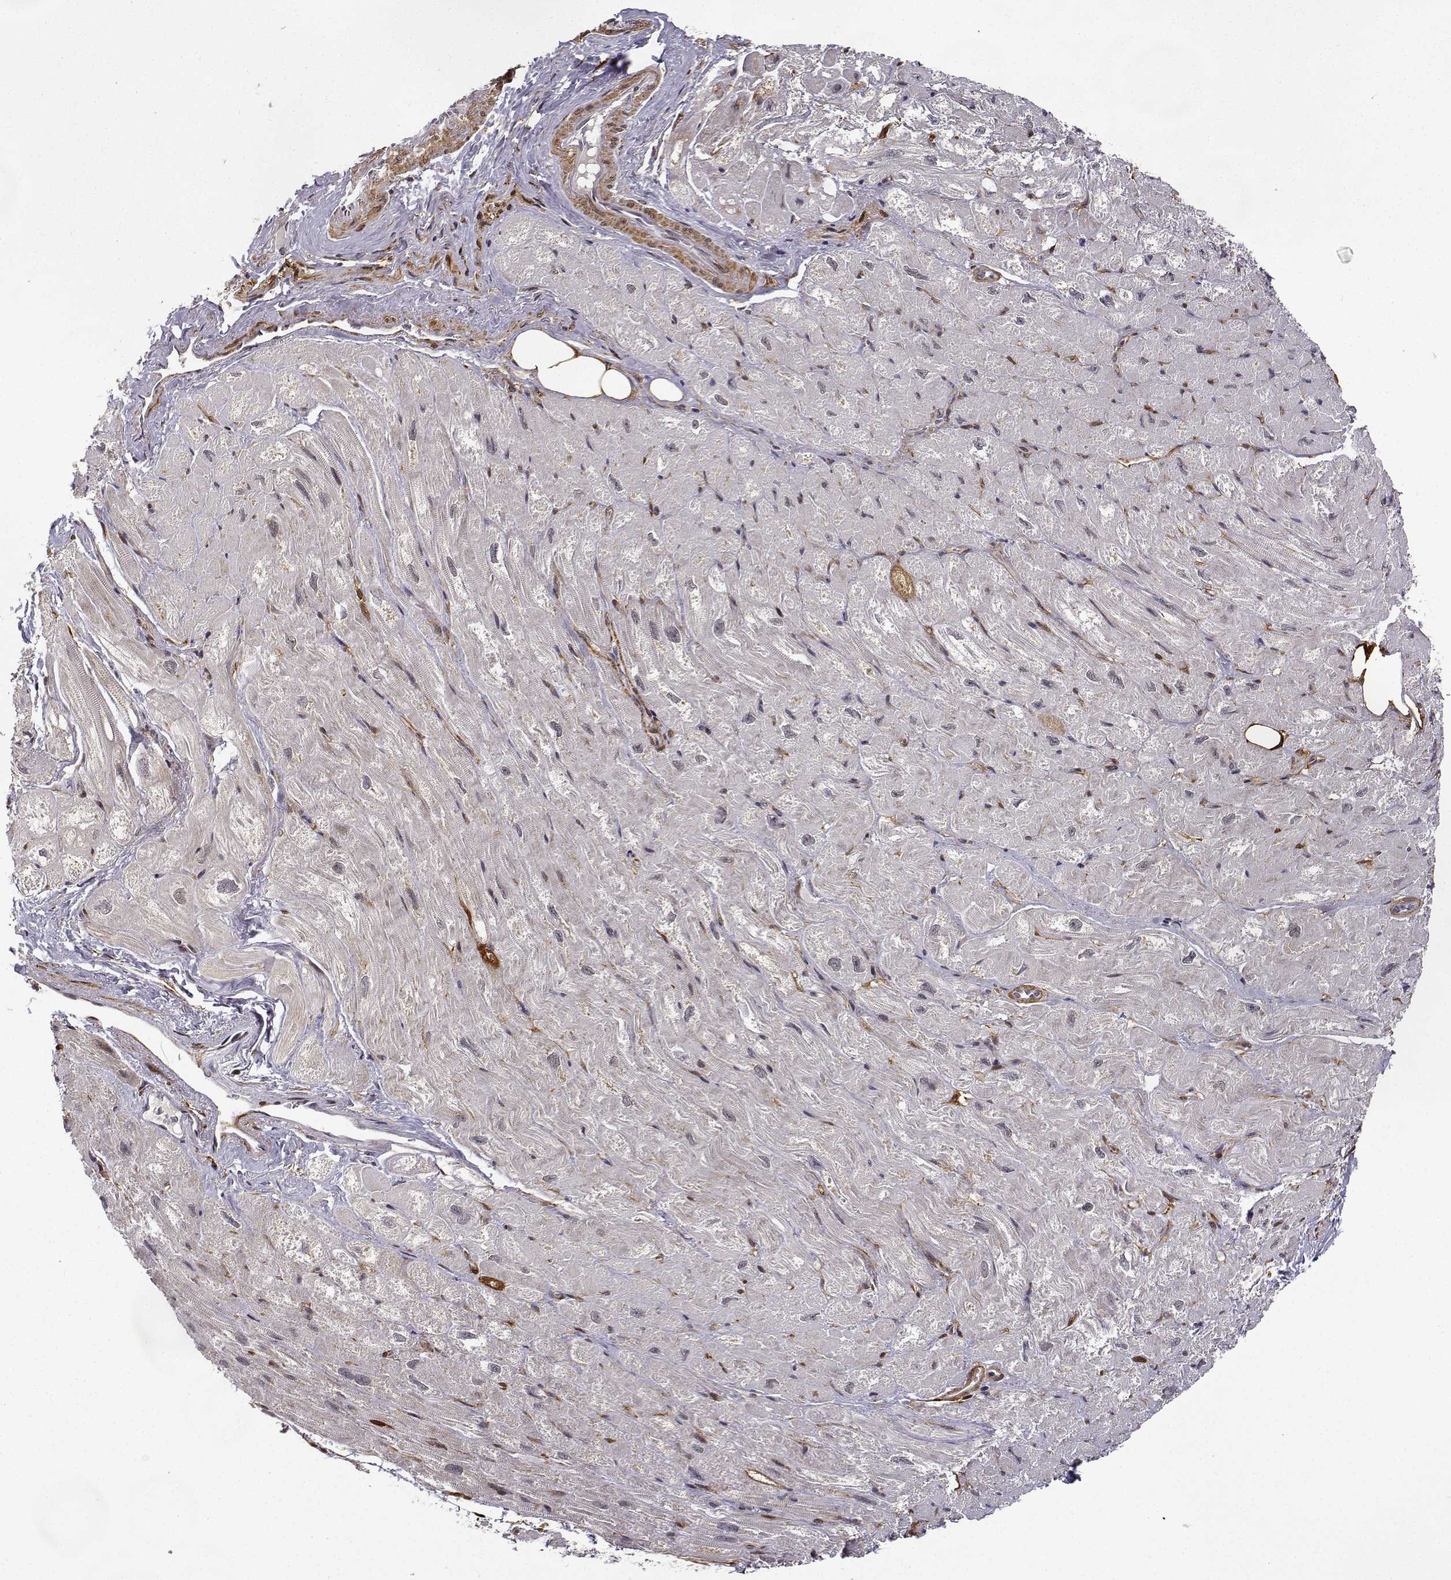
{"staining": {"intensity": "negative", "quantity": "none", "location": "none"}, "tissue": "heart muscle", "cell_type": "Cardiomyocytes", "image_type": "normal", "snomed": [{"axis": "morphology", "description": "Normal tissue, NOS"}, {"axis": "topography", "description": "Heart"}], "caption": "Immunohistochemical staining of normal human heart muscle displays no significant staining in cardiomyocytes. (Stains: DAB immunohistochemistry with hematoxylin counter stain, Microscopy: brightfield microscopy at high magnification).", "gene": "PHGDH", "patient": {"sex": "female", "age": 69}}